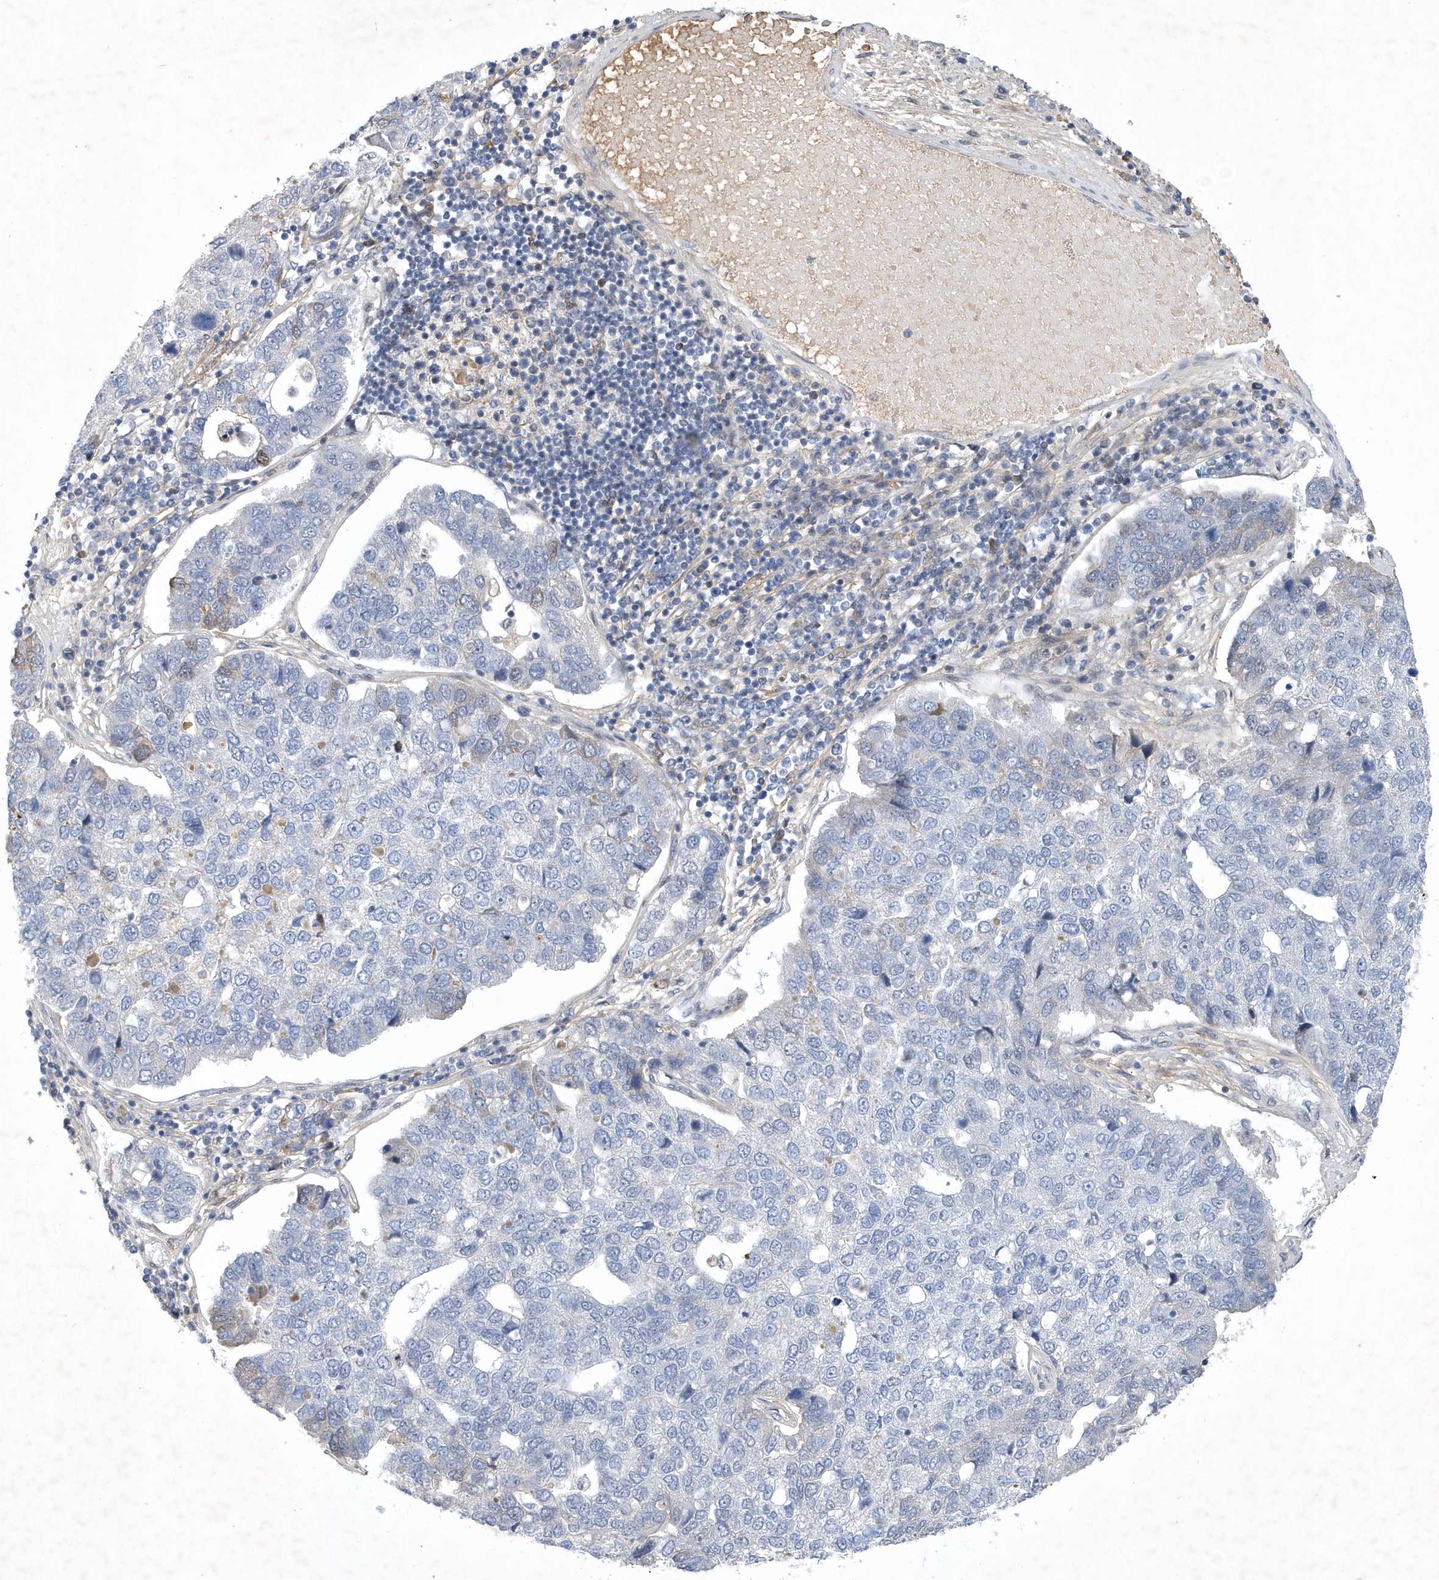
{"staining": {"intensity": "negative", "quantity": "none", "location": "none"}, "tissue": "pancreatic cancer", "cell_type": "Tumor cells", "image_type": "cancer", "snomed": [{"axis": "morphology", "description": "Adenocarcinoma, NOS"}, {"axis": "topography", "description": "Pancreas"}], "caption": "IHC micrograph of pancreatic cancer (adenocarcinoma) stained for a protein (brown), which exhibits no expression in tumor cells.", "gene": "FAM217A", "patient": {"sex": "female", "age": 61}}